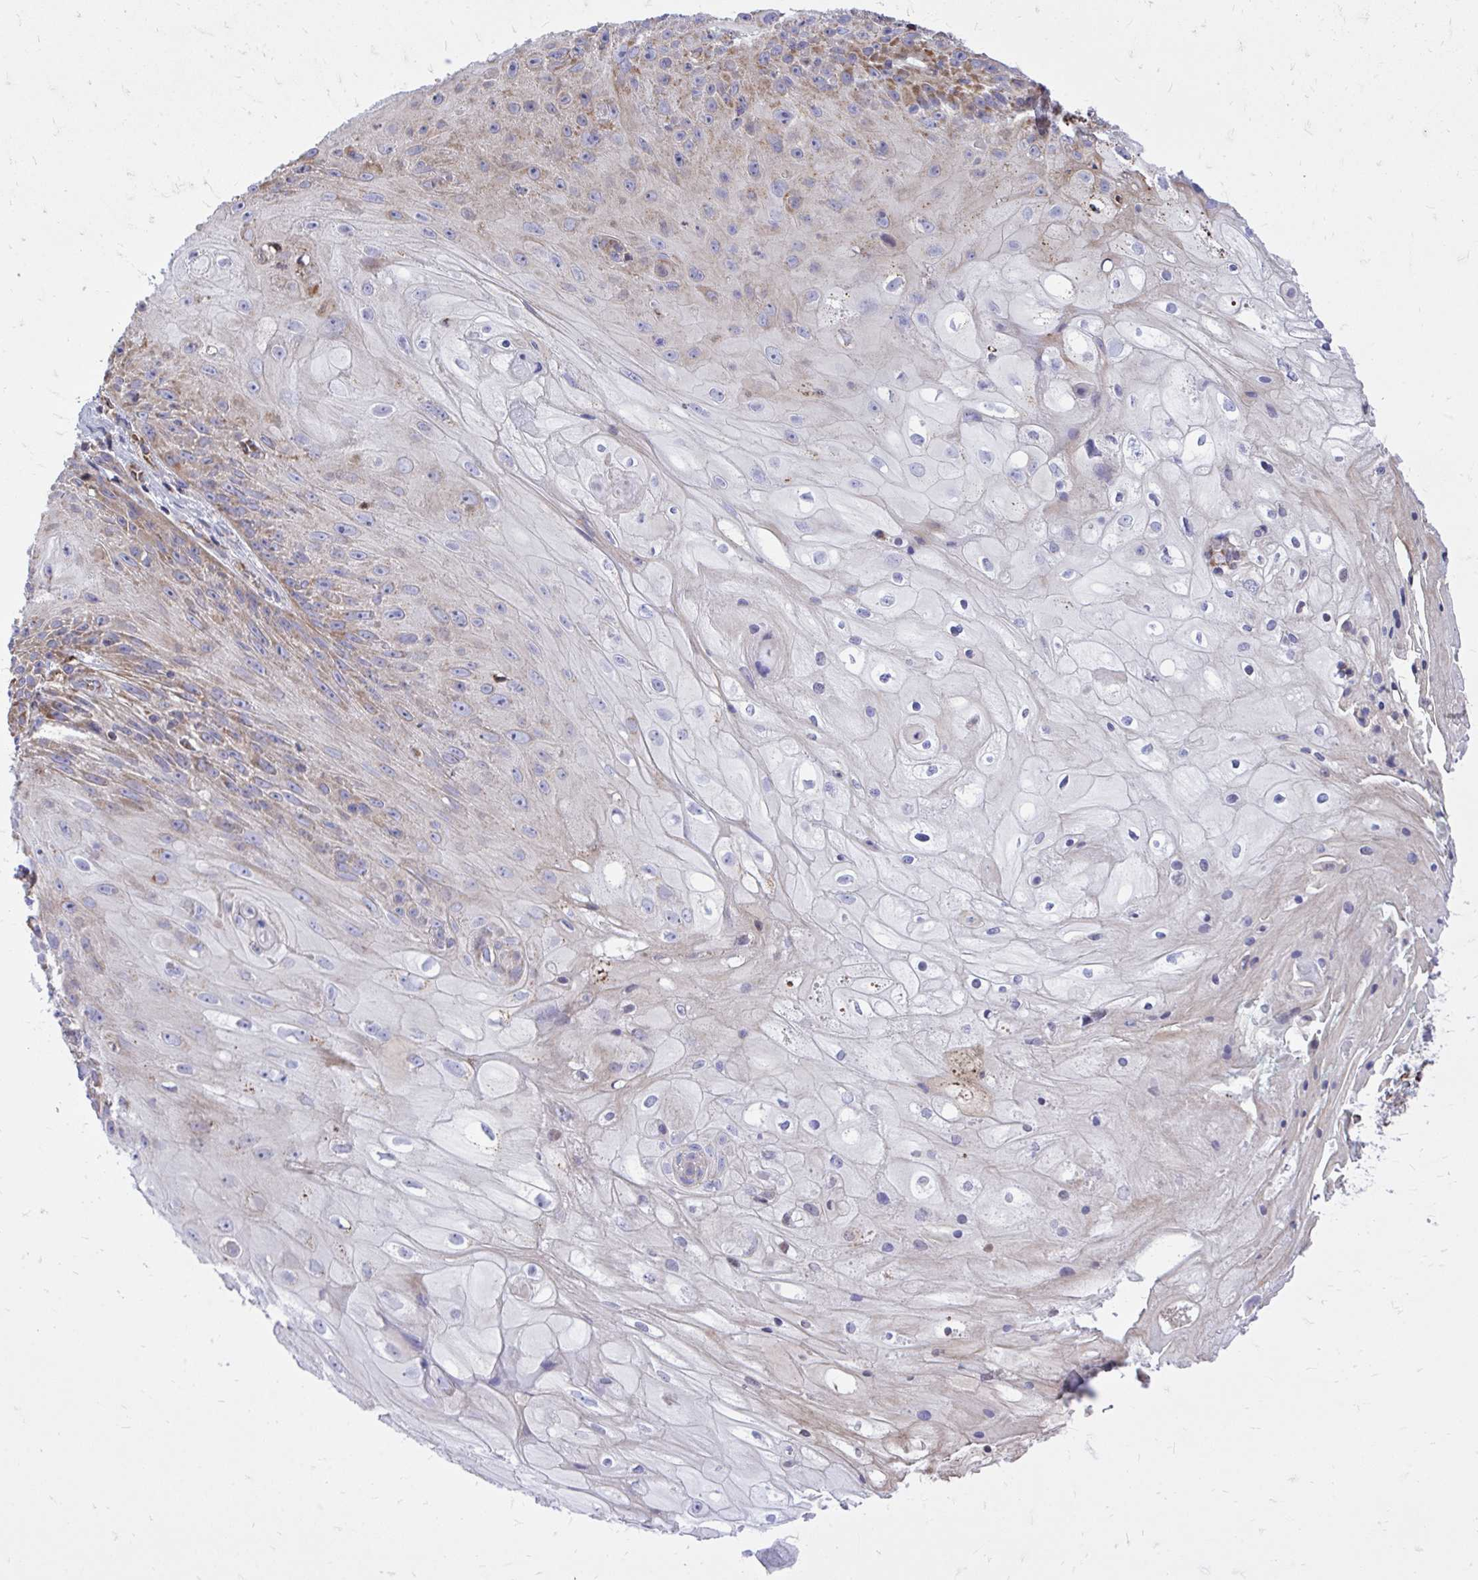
{"staining": {"intensity": "weak", "quantity": "25%-75%", "location": "cytoplasmic/membranous"}, "tissue": "skin cancer", "cell_type": "Tumor cells", "image_type": "cancer", "snomed": [{"axis": "morphology", "description": "Squamous cell carcinoma, NOS"}, {"axis": "topography", "description": "Skin"}, {"axis": "topography", "description": "Vulva"}], "caption": "Skin squamous cell carcinoma was stained to show a protein in brown. There is low levels of weak cytoplasmic/membranous positivity in about 25%-75% of tumor cells.", "gene": "ATP13A2", "patient": {"sex": "female", "age": 76}}